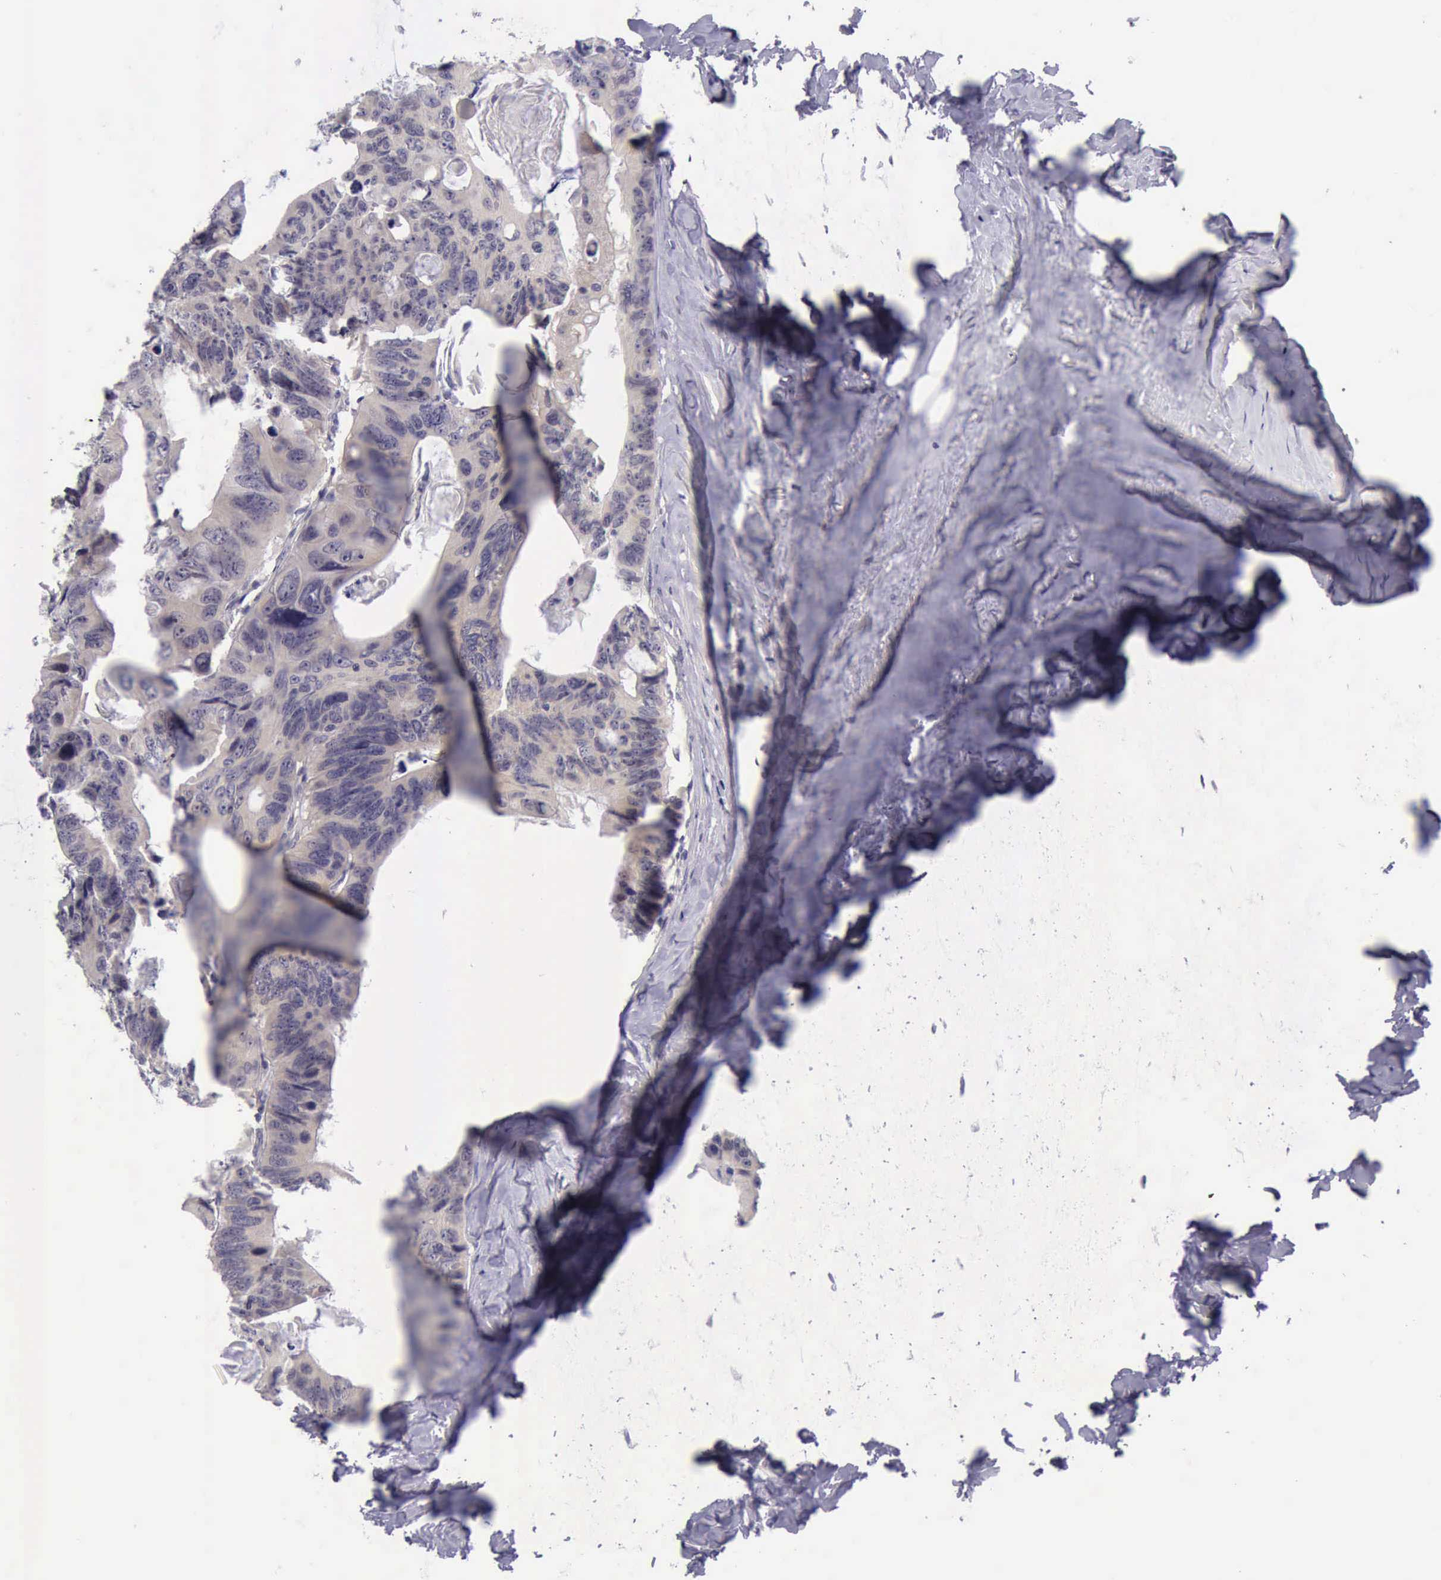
{"staining": {"intensity": "weak", "quantity": ">75%", "location": "cytoplasmic/membranous"}, "tissue": "colorectal cancer", "cell_type": "Tumor cells", "image_type": "cancer", "snomed": [{"axis": "morphology", "description": "Adenocarcinoma, NOS"}, {"axis": "topography", "description": "Colon"}], "caption": "Immunohistochemical staining of colorectal cancer reveals low levels of weak cytoplasmic/membranous protein staining in approximately >75% of tumor cells. (Brightfield microscopy of DAB IHC at high magnification).", "gene": "ARNT2", "patient": {"sex": "female", "age": 55}}